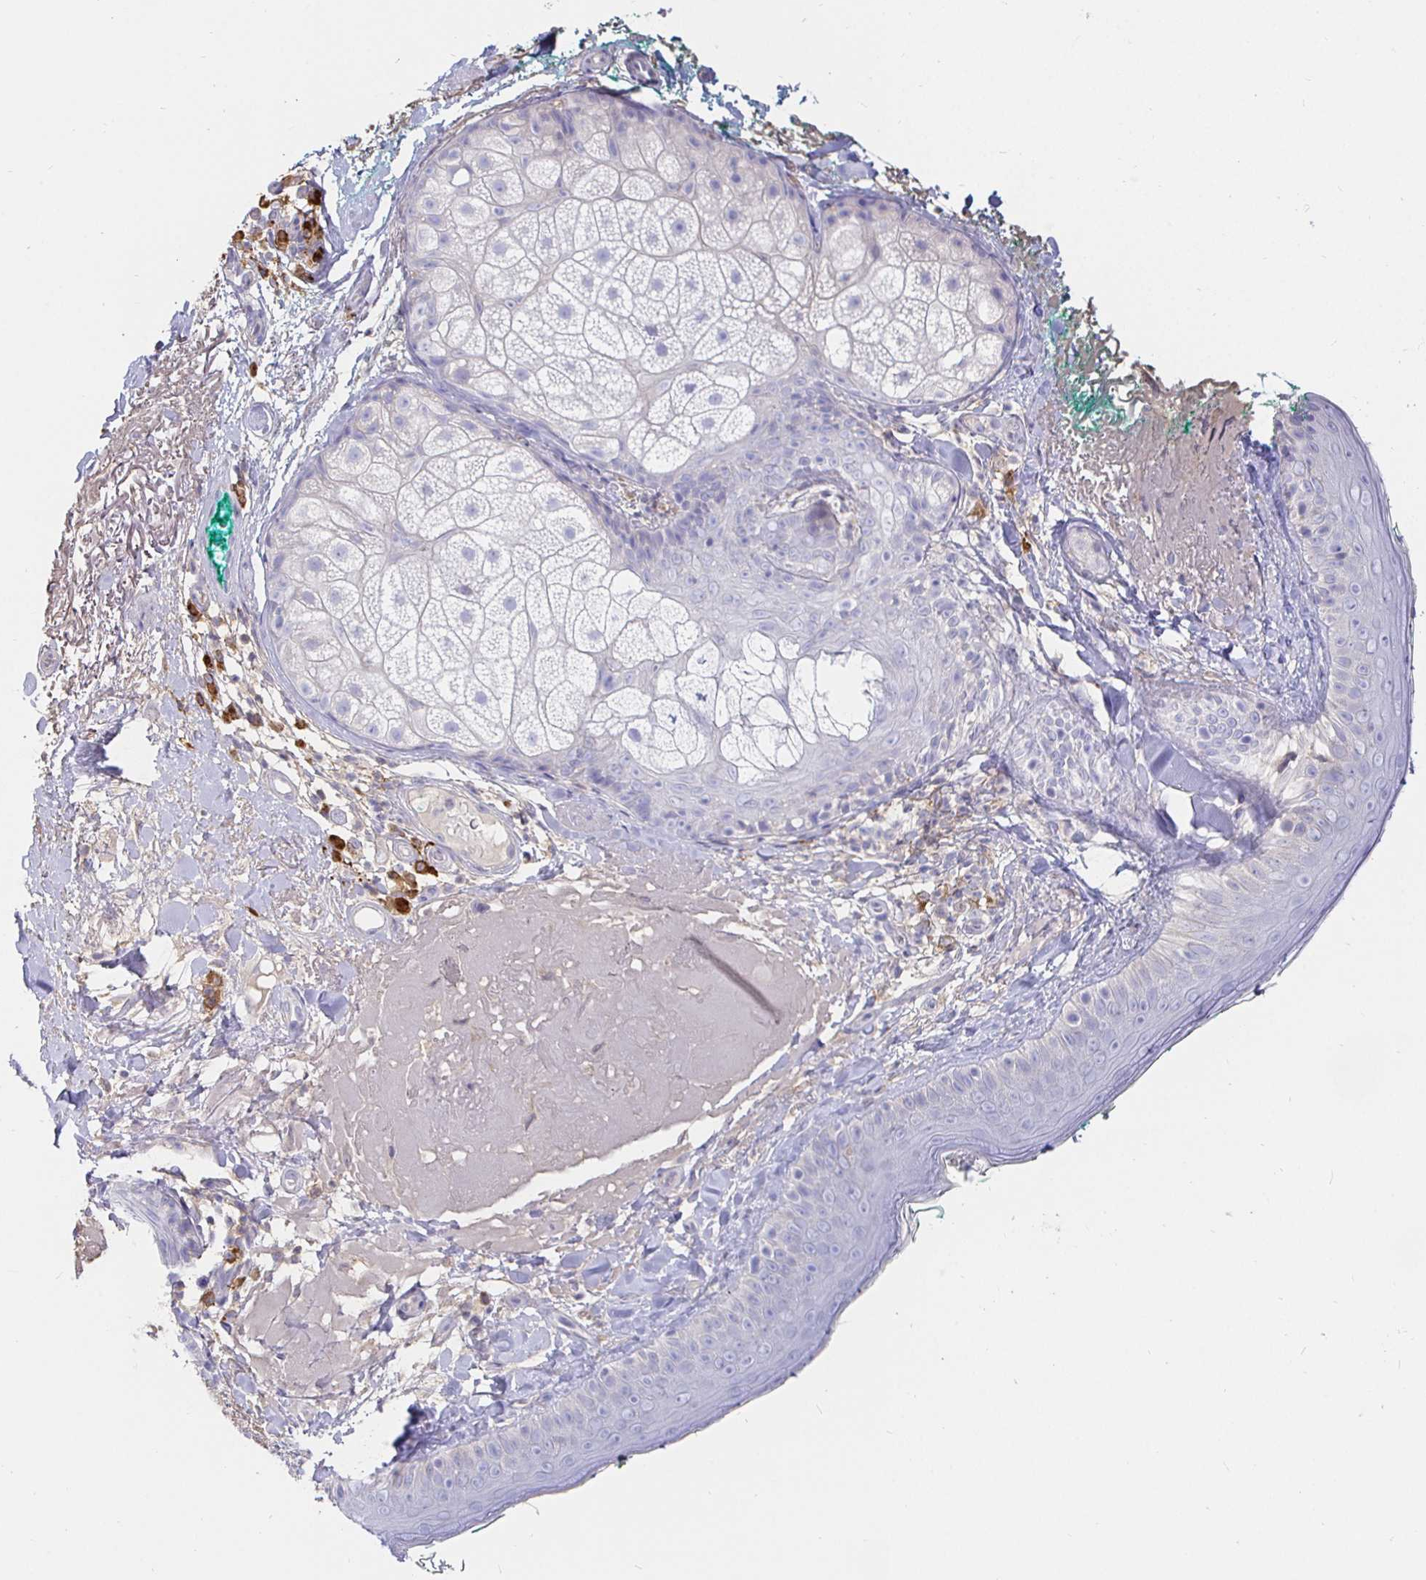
{"staining": {"intensity": "negative", "quantity": "none", "location": "none"}, "tissue": "skin", "cell_type": "Fibroblasts", "image_type": "normal", "snomed": [{"axis": "morphology", "description": "Normal tissue, NOS"}, {"axis": "topography", "description": "Skin"}], "caption": "Immunohistochemistry (IHC) photomicrograph of normal skin: human skin stained with DAB (3,3'-diaminobenzidine) displays no significant protein positivity in fibroblasts.", "gene": "CXCR3", "patient": {"sex": "male", "age": 73}}